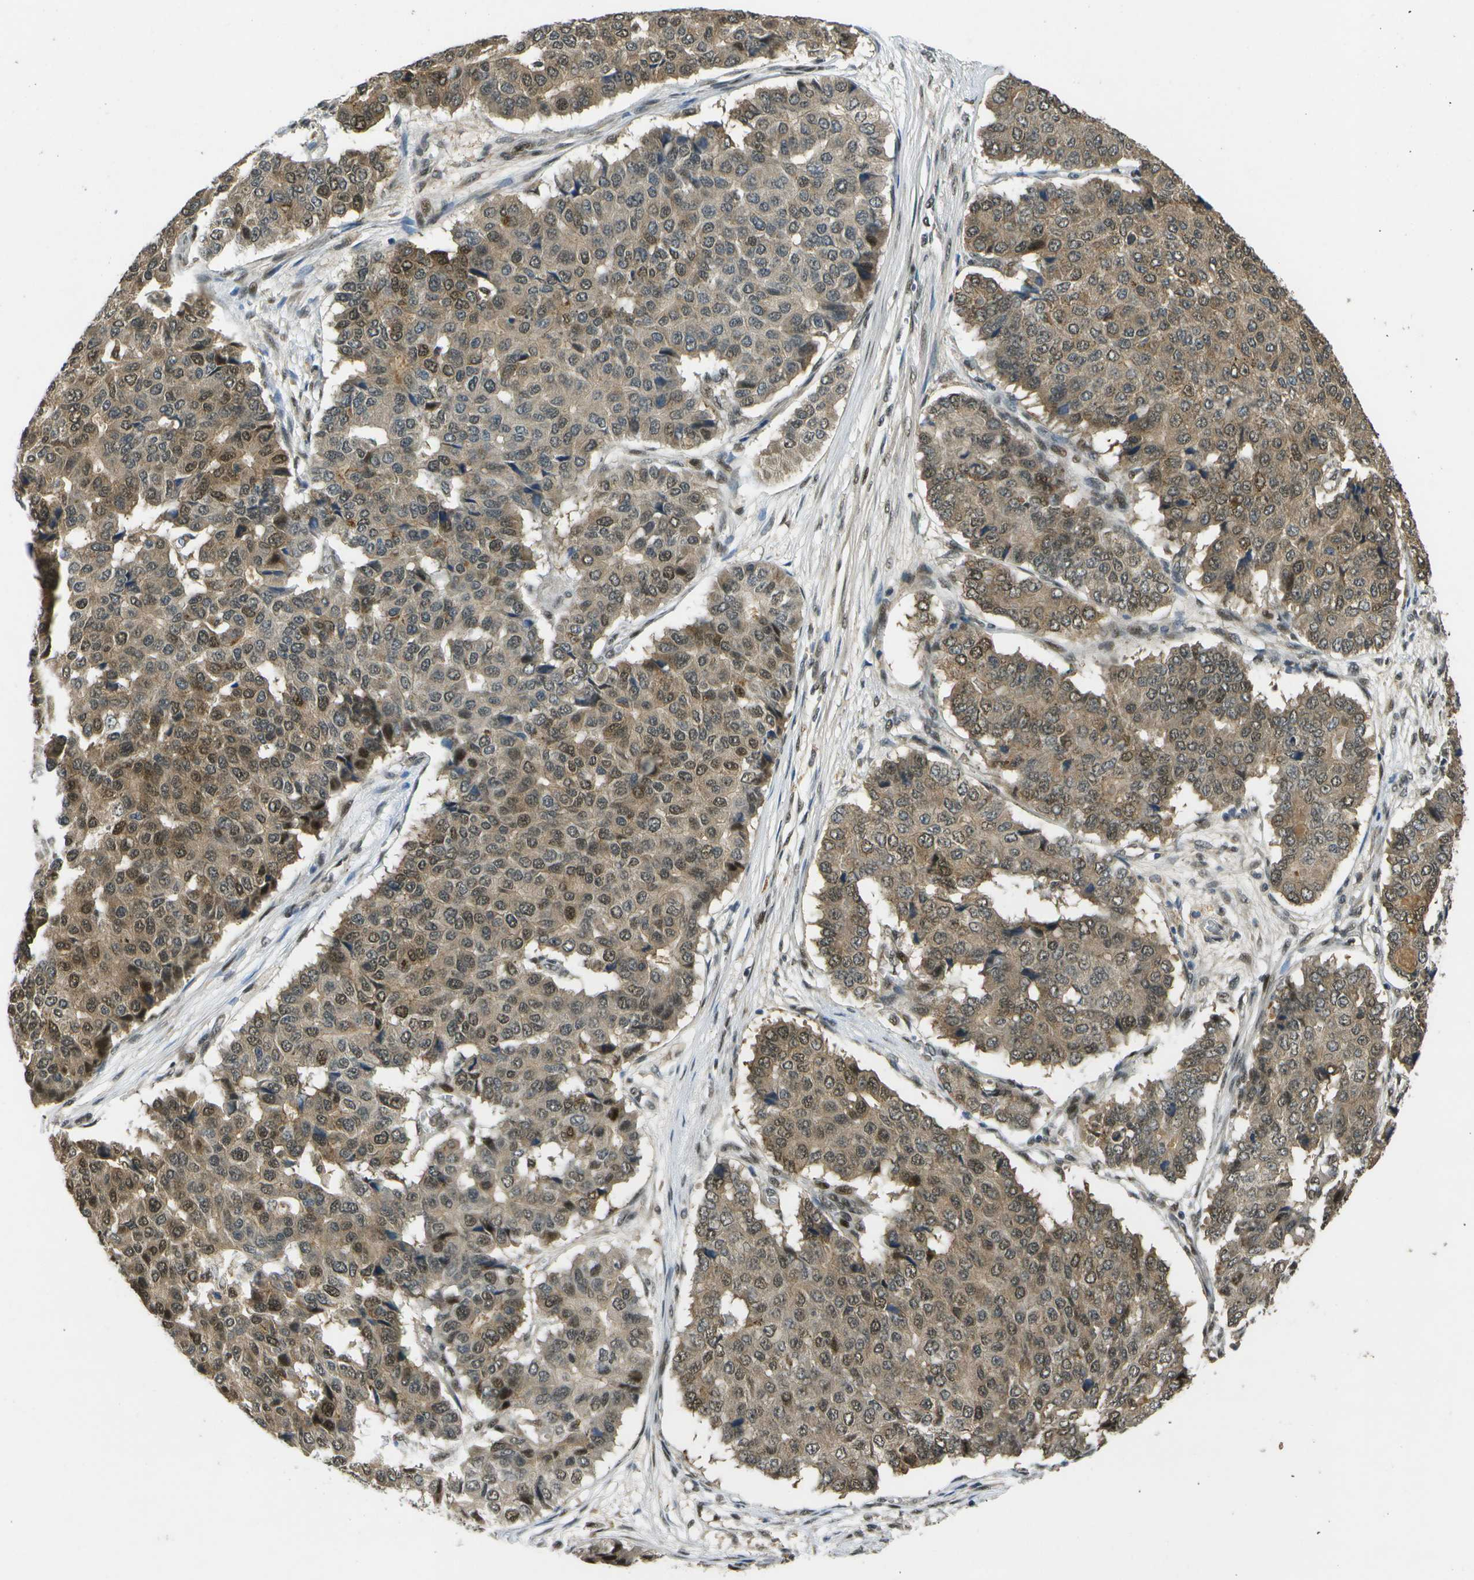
{"staining": {"intensity": "moderate", "quantity": ">75%", "location": "cytoplasmic/membranous,nuclear"}, "tissue": "pancreatic cancer", "cell_type": "Tumor cells", "image_type": "cancer", "snomed": [{"axis": "morphology", "description": "Adenocarcinoma, NOS"}, {"axis": "topography", "description": "Pancreas"}], "caption": "This photomicrograph exhibits immunohistochemistry staining of pancreatic cancer, with medium moderate cytoplasmic/membranous and nuclear staining in approximately >75% of tumor cells.", "gene": "GANC", "patient": {"sex": "male", "age": 50}}